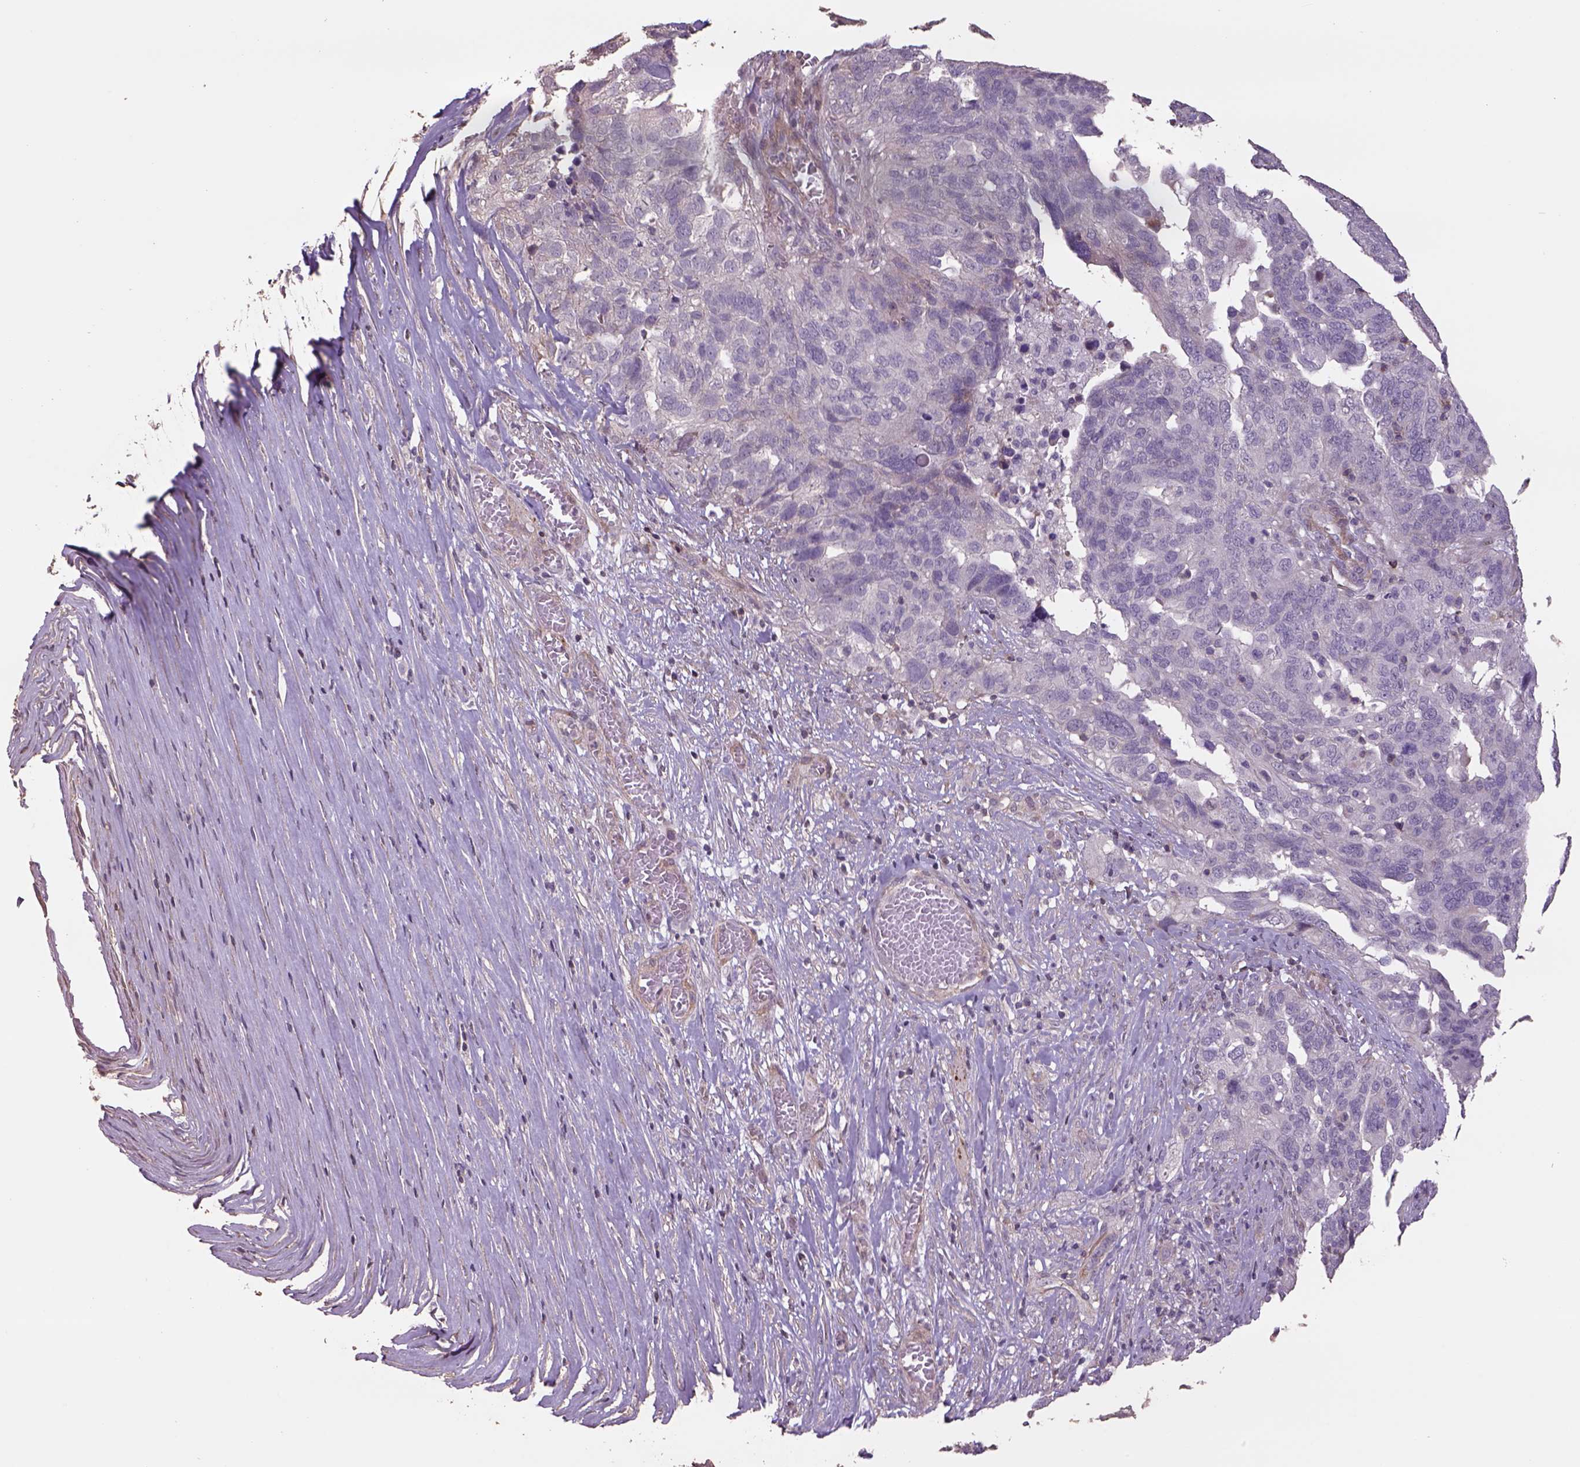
{"staining": {"intensity": "negative", "quantity": "none", "location": "none"}, "tissue": "ovarian cancer", "cell_type": "Tumor cells", "image_type": "cancer", "snomed": [{"axis": "morphology", "description": "Carcinoma, endometroid"}, {"axis": "topography", "description": "Soft tissue"}, {"axis": "topography", "description": "Ovary"}], "caption": "Ovarian cancer stained for a protein using immunohistochemistry (IHC) reveals no expression tumor cells.", "gene": "LIN7A", "patient": {"sex": "female", "age": 52}}